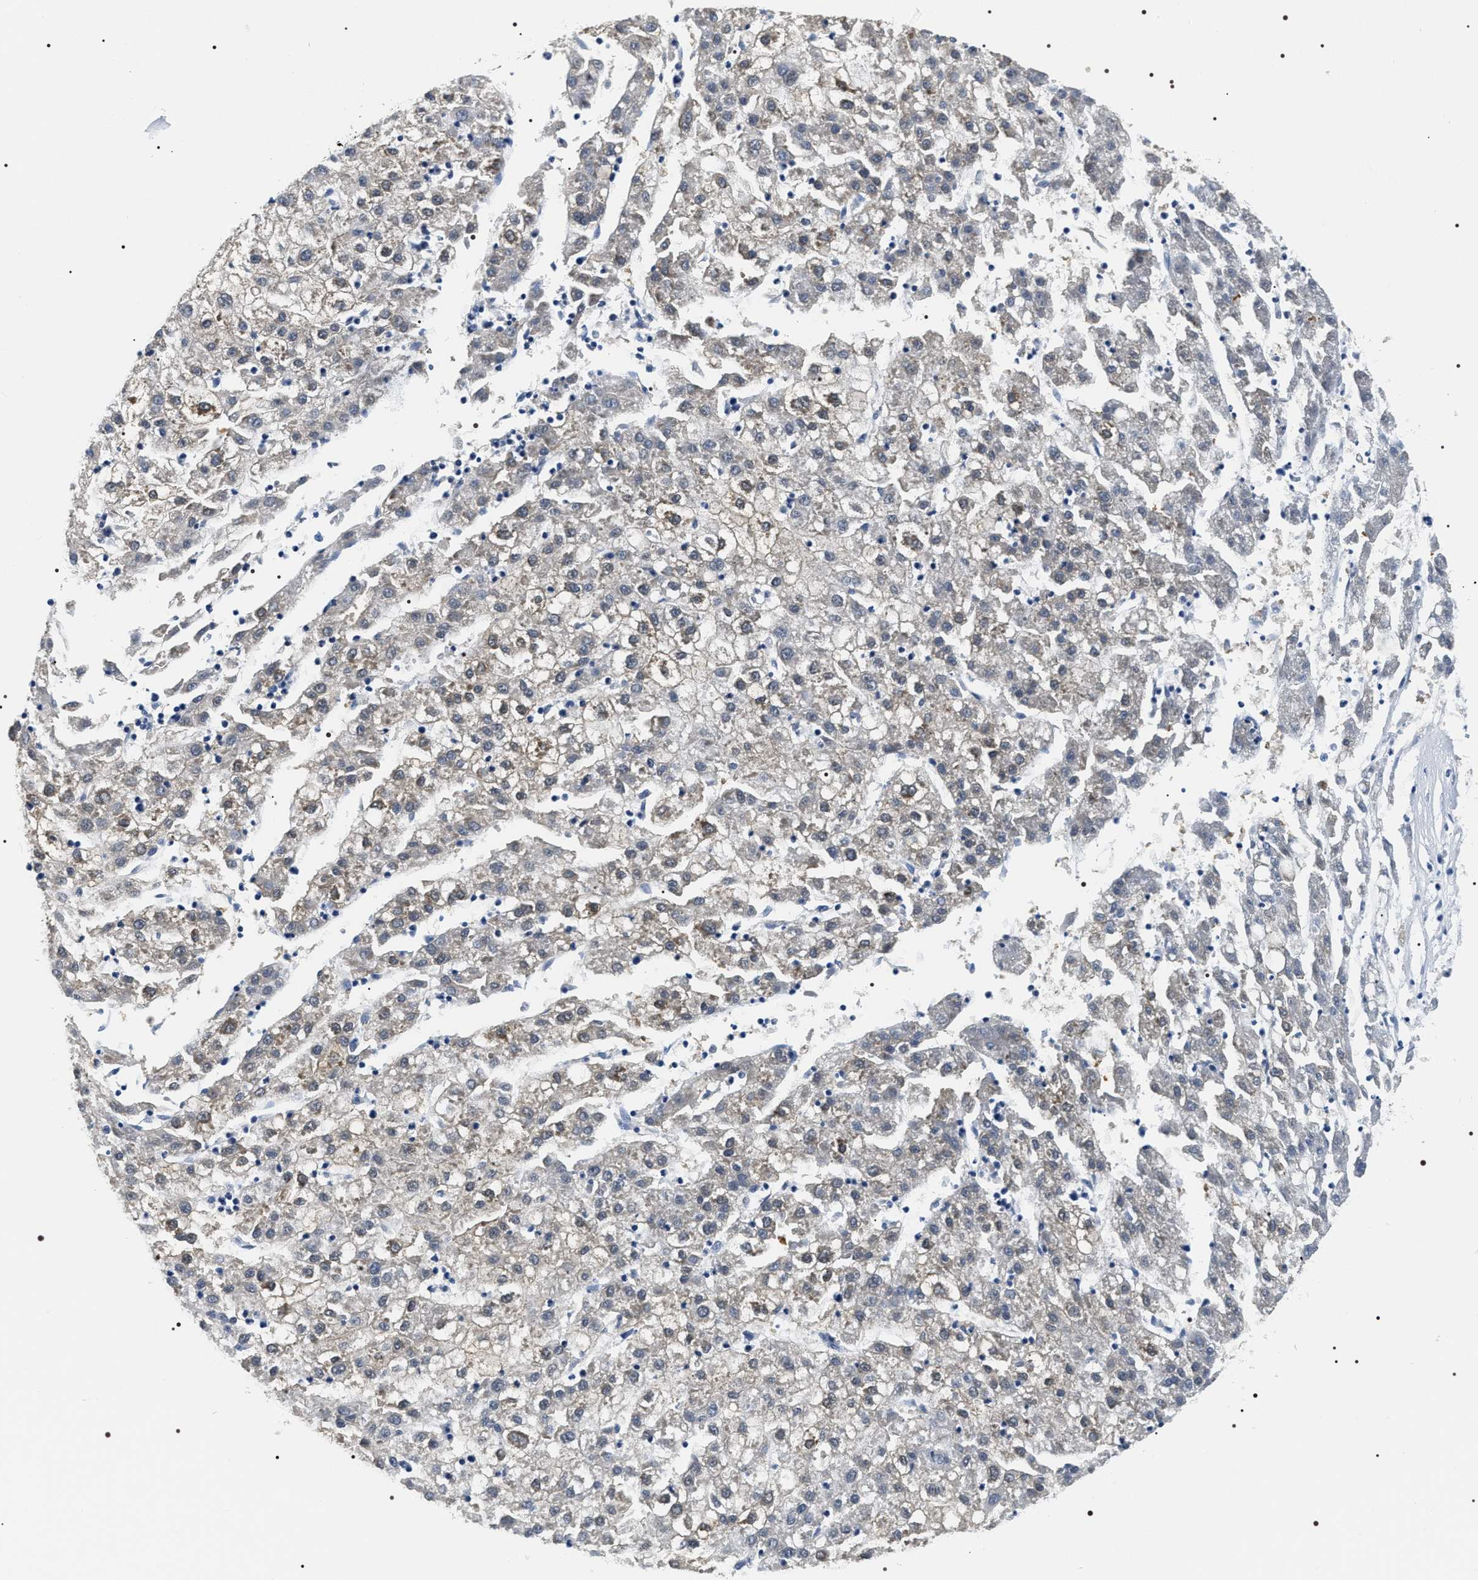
{"staining": {"intensity": "weak", "quantity": ">75%", "location": "cytoplasmic/membranous"}, "tissue": "liver cancer", "cell_type": "Tumor cells", "image_type": "cancer", "snomed": [{"axis": "morphology", "description": "Carcinoma, Hepatocellular, NOS"}, {"axis": "topography", "description": "Liver"}], "caption": "IHC of liver cancer reveals low levels of weak cytoplasmic/membranous staining in approximately >75% of tumor cells.", "gene": "ADH4", "patient": {"sex": "male", "age": 72}}